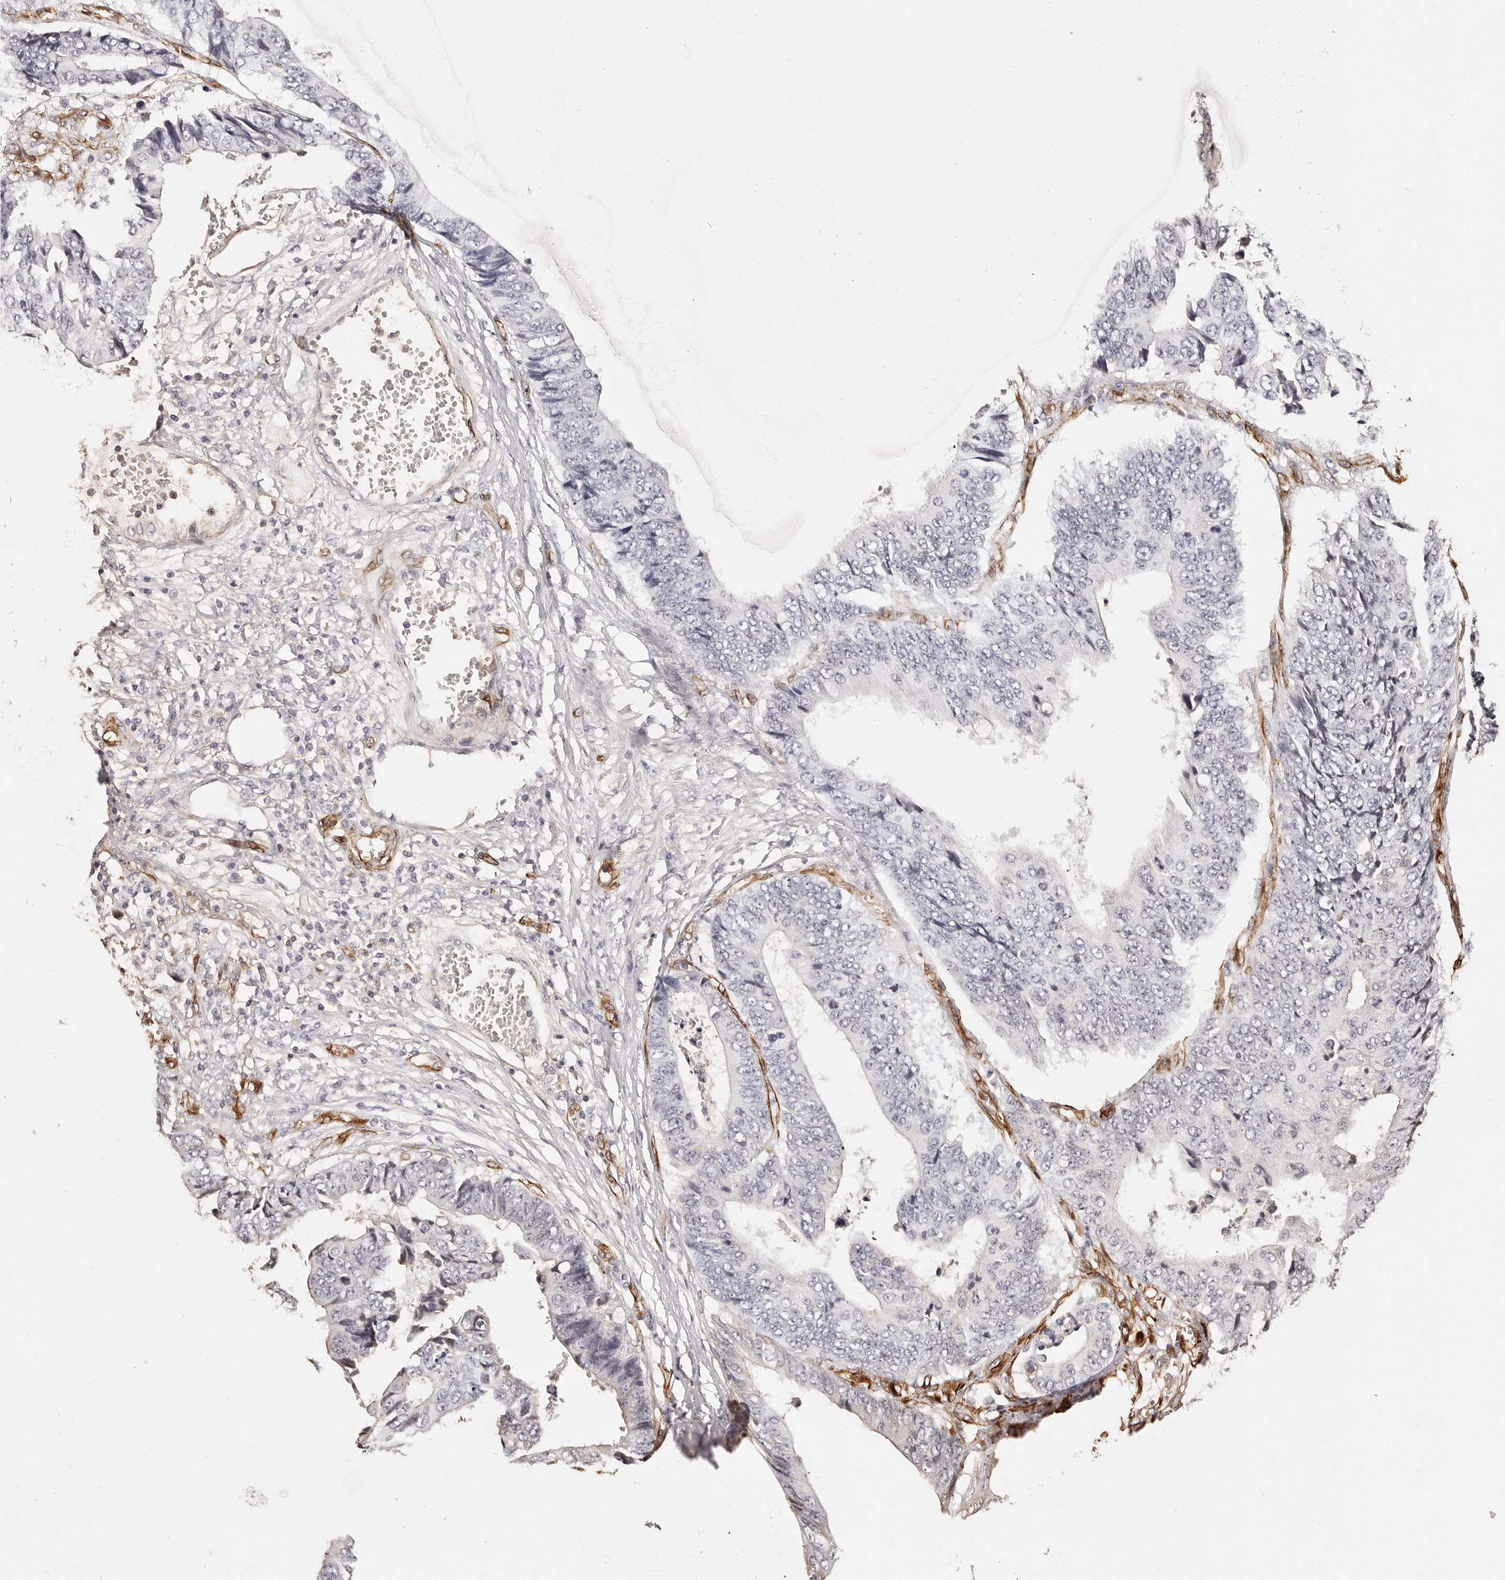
{"staining": {"intensity": "negative", "quantity": "none", "location": "none"}, "tissue": "colorectal cancer", "cell_type": "Tumor cells", "image_type": "cancer", "snomed": [{"axis": "morphology", "description": "Adenocarcinoma, NOS"}, {"axis": "topography", "description": "Rectum"}], "caption": "Immunohistochemistry (IHC) of colorectal cancer (adenocarcinoma) displays no expression in tumor cells.", "gene": "ZNF557", "patient": {"sex": "male", "age": 84}}